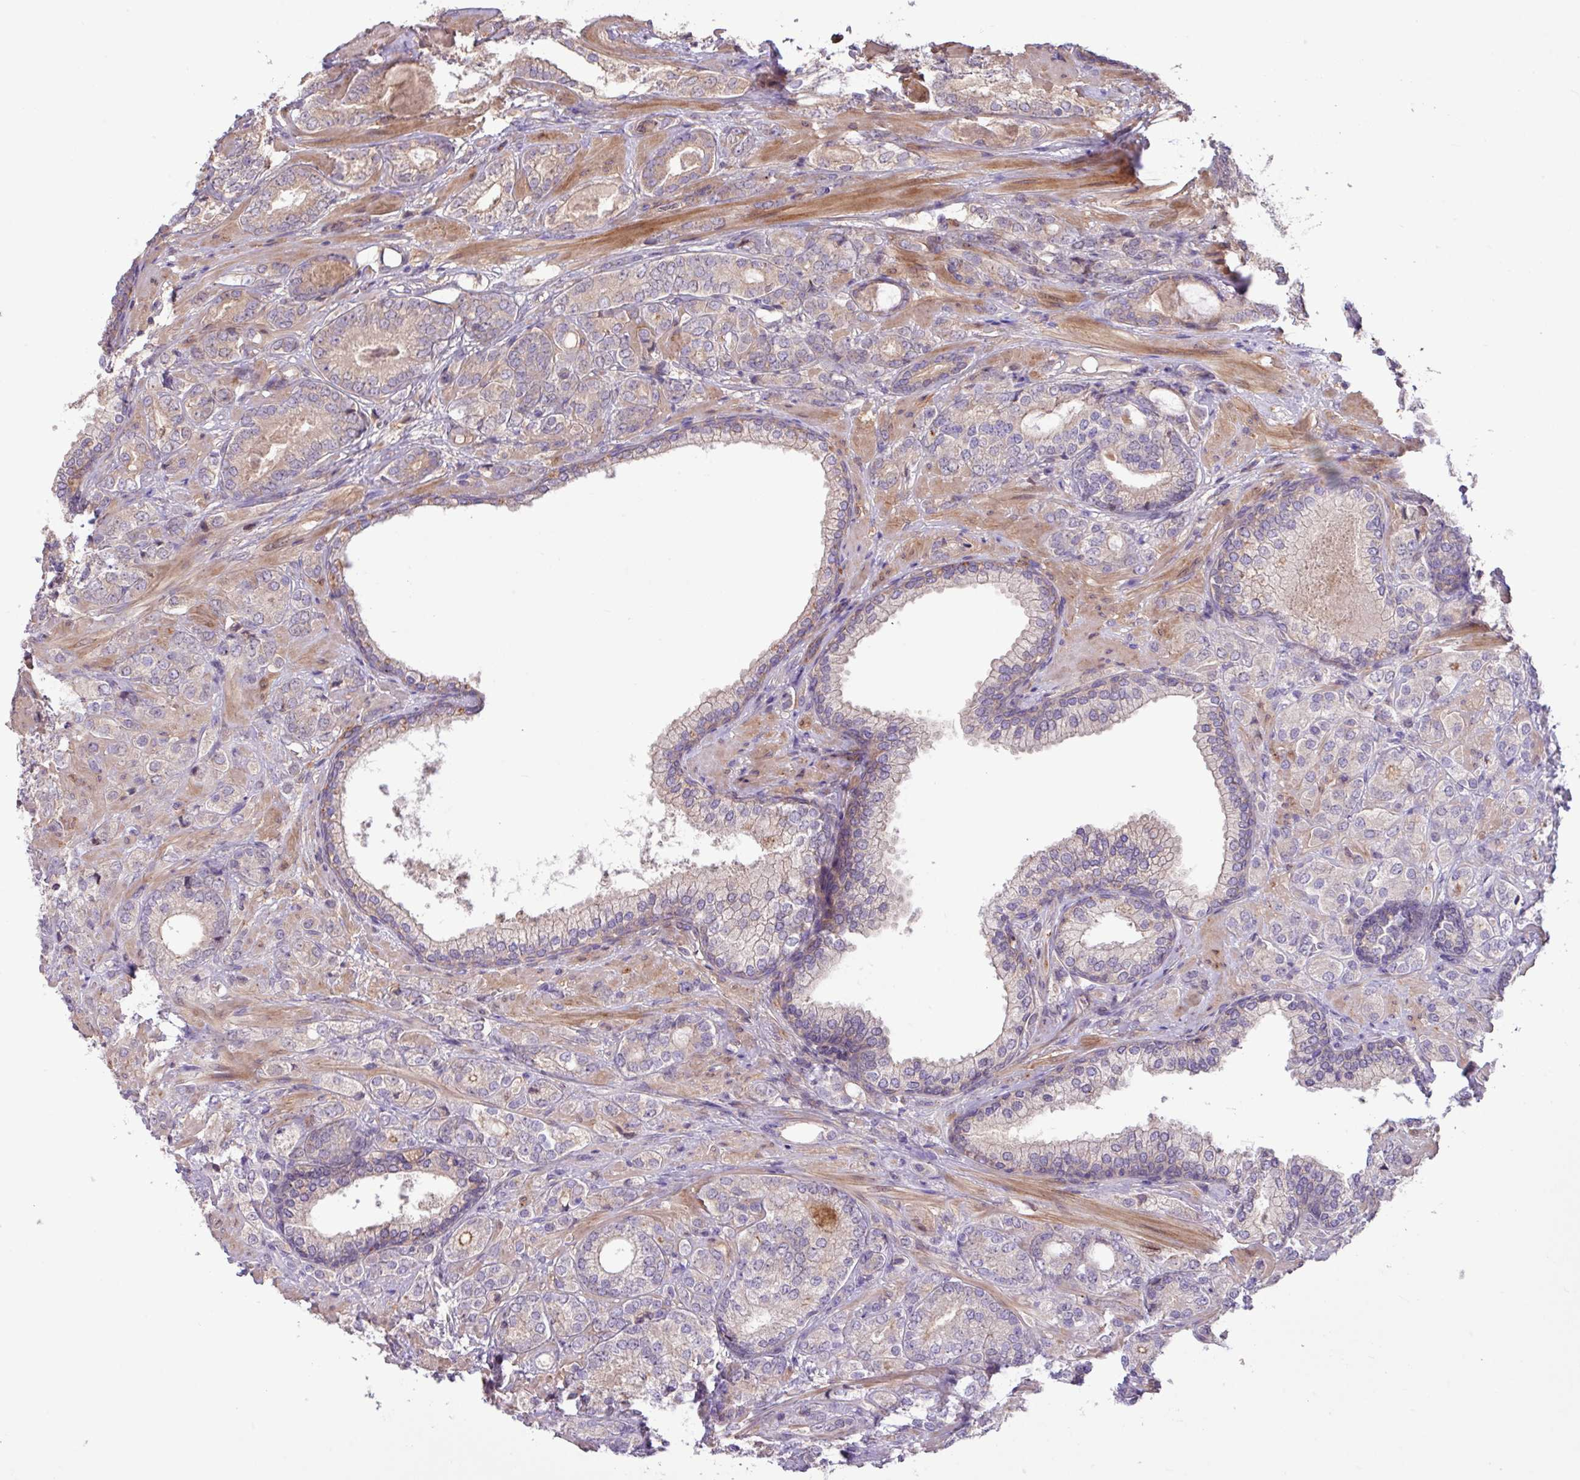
{"staining": {"intensity": "negative", "quantity": "none", "location": "none"}, "tissue": "prostate cancer", "cell_type": "Tumor cells", "image_type": "cancer", "snomed": [{"axis": "morphology", "description": "Adenocarcinoma, High grade"}, {"axis": "topography", "description": "Prostate"}], "caption": "Tumor cells are negative for protein expression in human prostate cancer (high-grade adenocarcinoma). Nuclei are stained in blue.", "gene": "ARHGEF25", "patient": {"sex": "male", "age": 60}}